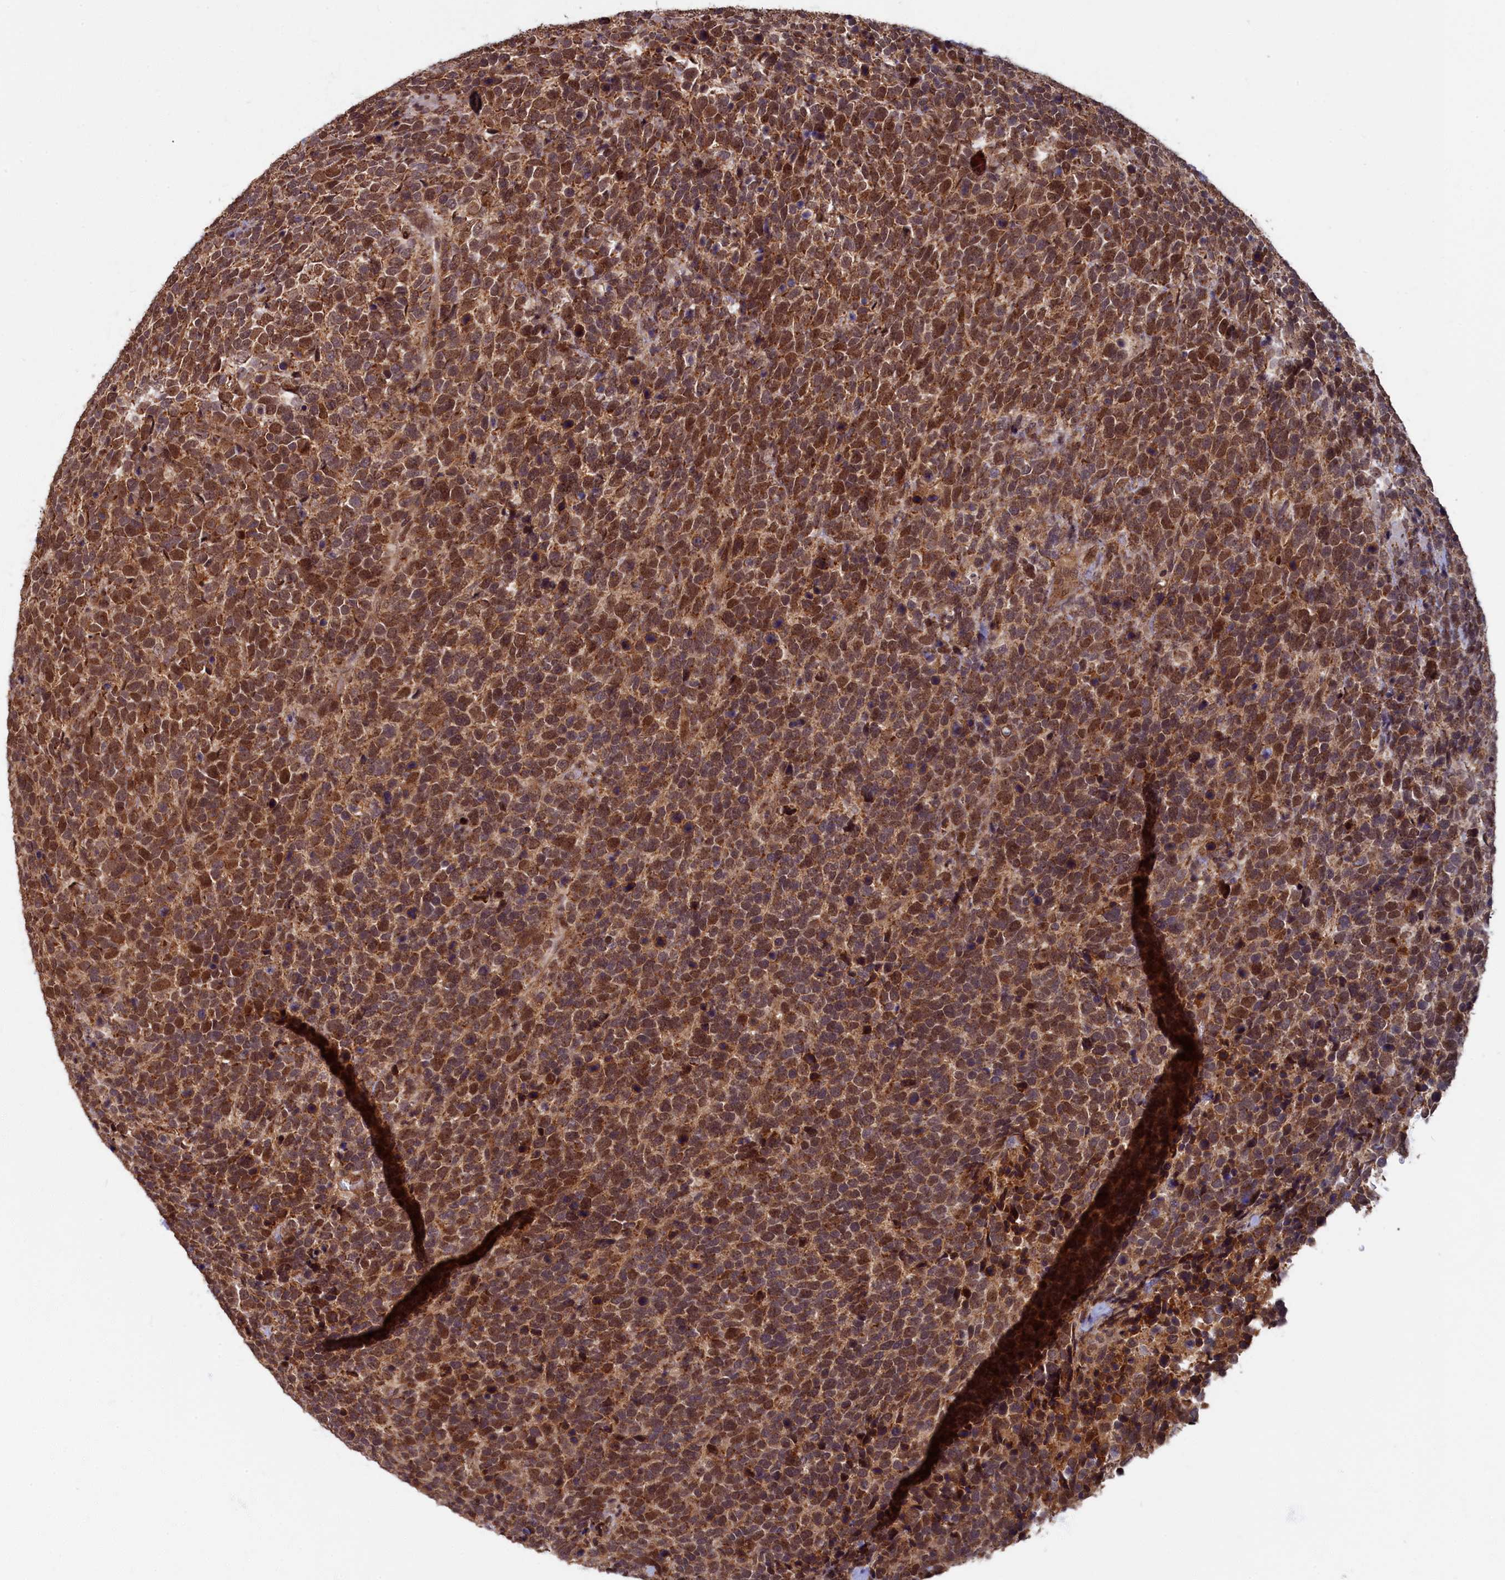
{"staining": {"intensity": "strong", "quantity": ">75%", "location": "cytoplasmic/membranous,nuclear"}, "tissue": "urothelial cancer", "cell_type": "Tumor cells", "image_type": "cancer", "snomed": [{"axis": "morphology", "description": "Urothelial carcinoma, High grade"}, {"axis": "topography", "description": "Urinary bladder"}], "caption": "A high-resolution micrograph shows immunohistochemistry (IHC) staining of urothelial carcinoma (high-grade), which demonstrates strong cytoplasmic/membranous and nuclear positivity in approximately >75% of tumor cells. Using DAB (brown) and hematoxylin (blue) stains, captured at high magnification using brightfield microscopy.", "gene": "BRCA1", "patient": {"sex": "female", "age": 82}}